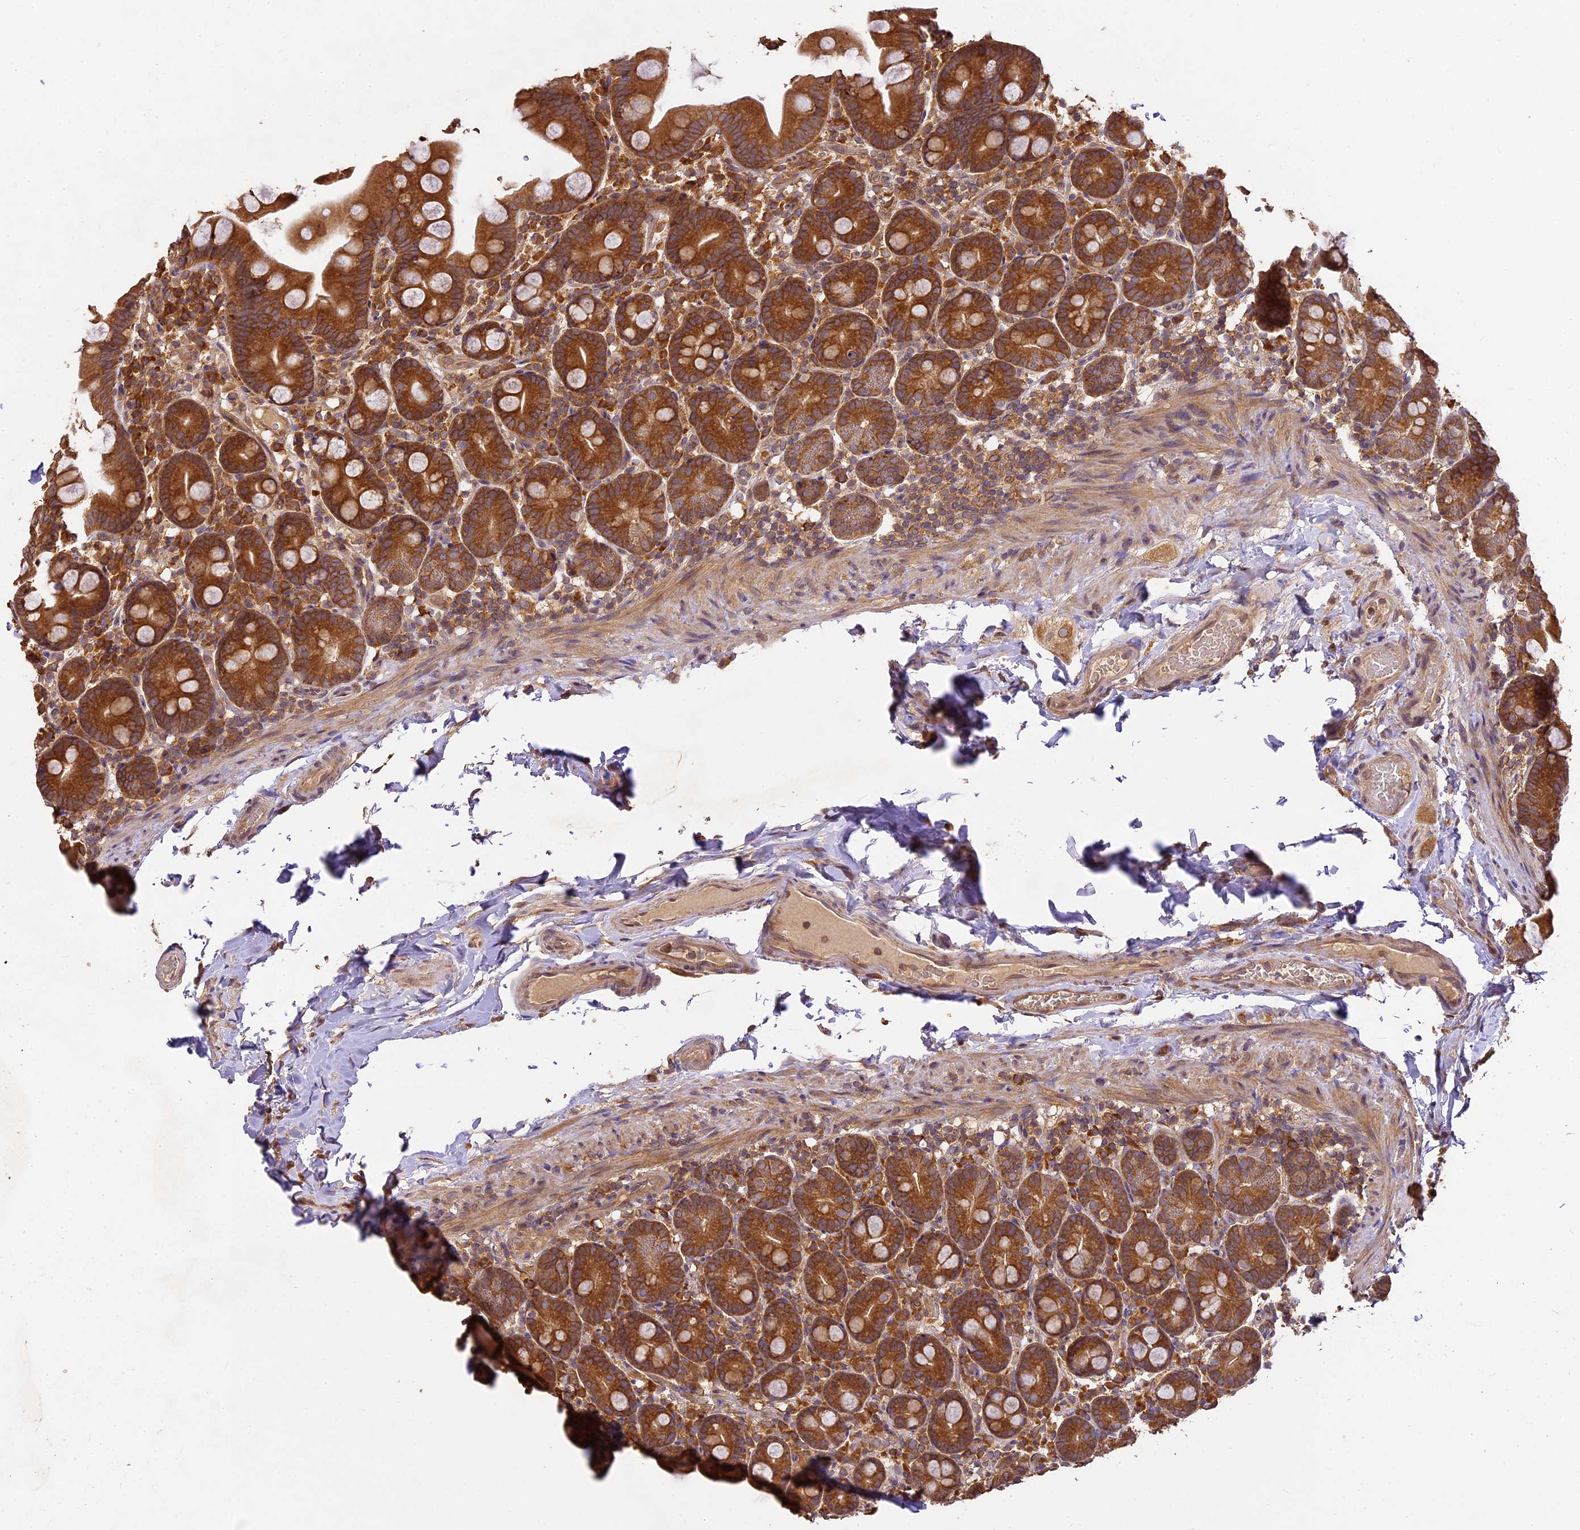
{"staining": {"intensity": "strong", "quantity": ">75%", "location": "cytoplasmic/membranous"}, "tissue": "small intestine", "cell_type": "Glandular cells", "image_type": "normal", "snomed": [{"axis": "morphology", "description": "Normal tissue, NOS"}, {"axis": "topography", "description": "Small intestine"}], "caption": "Approximately >75% of glandular cells in unremarkable small intestine reveal strong cytoplasmic/membranous protein positivity as visualized by brown immunohistochemical staining.", "gene": "BRAP", "patient": {"sex": "female", "age": 68}}